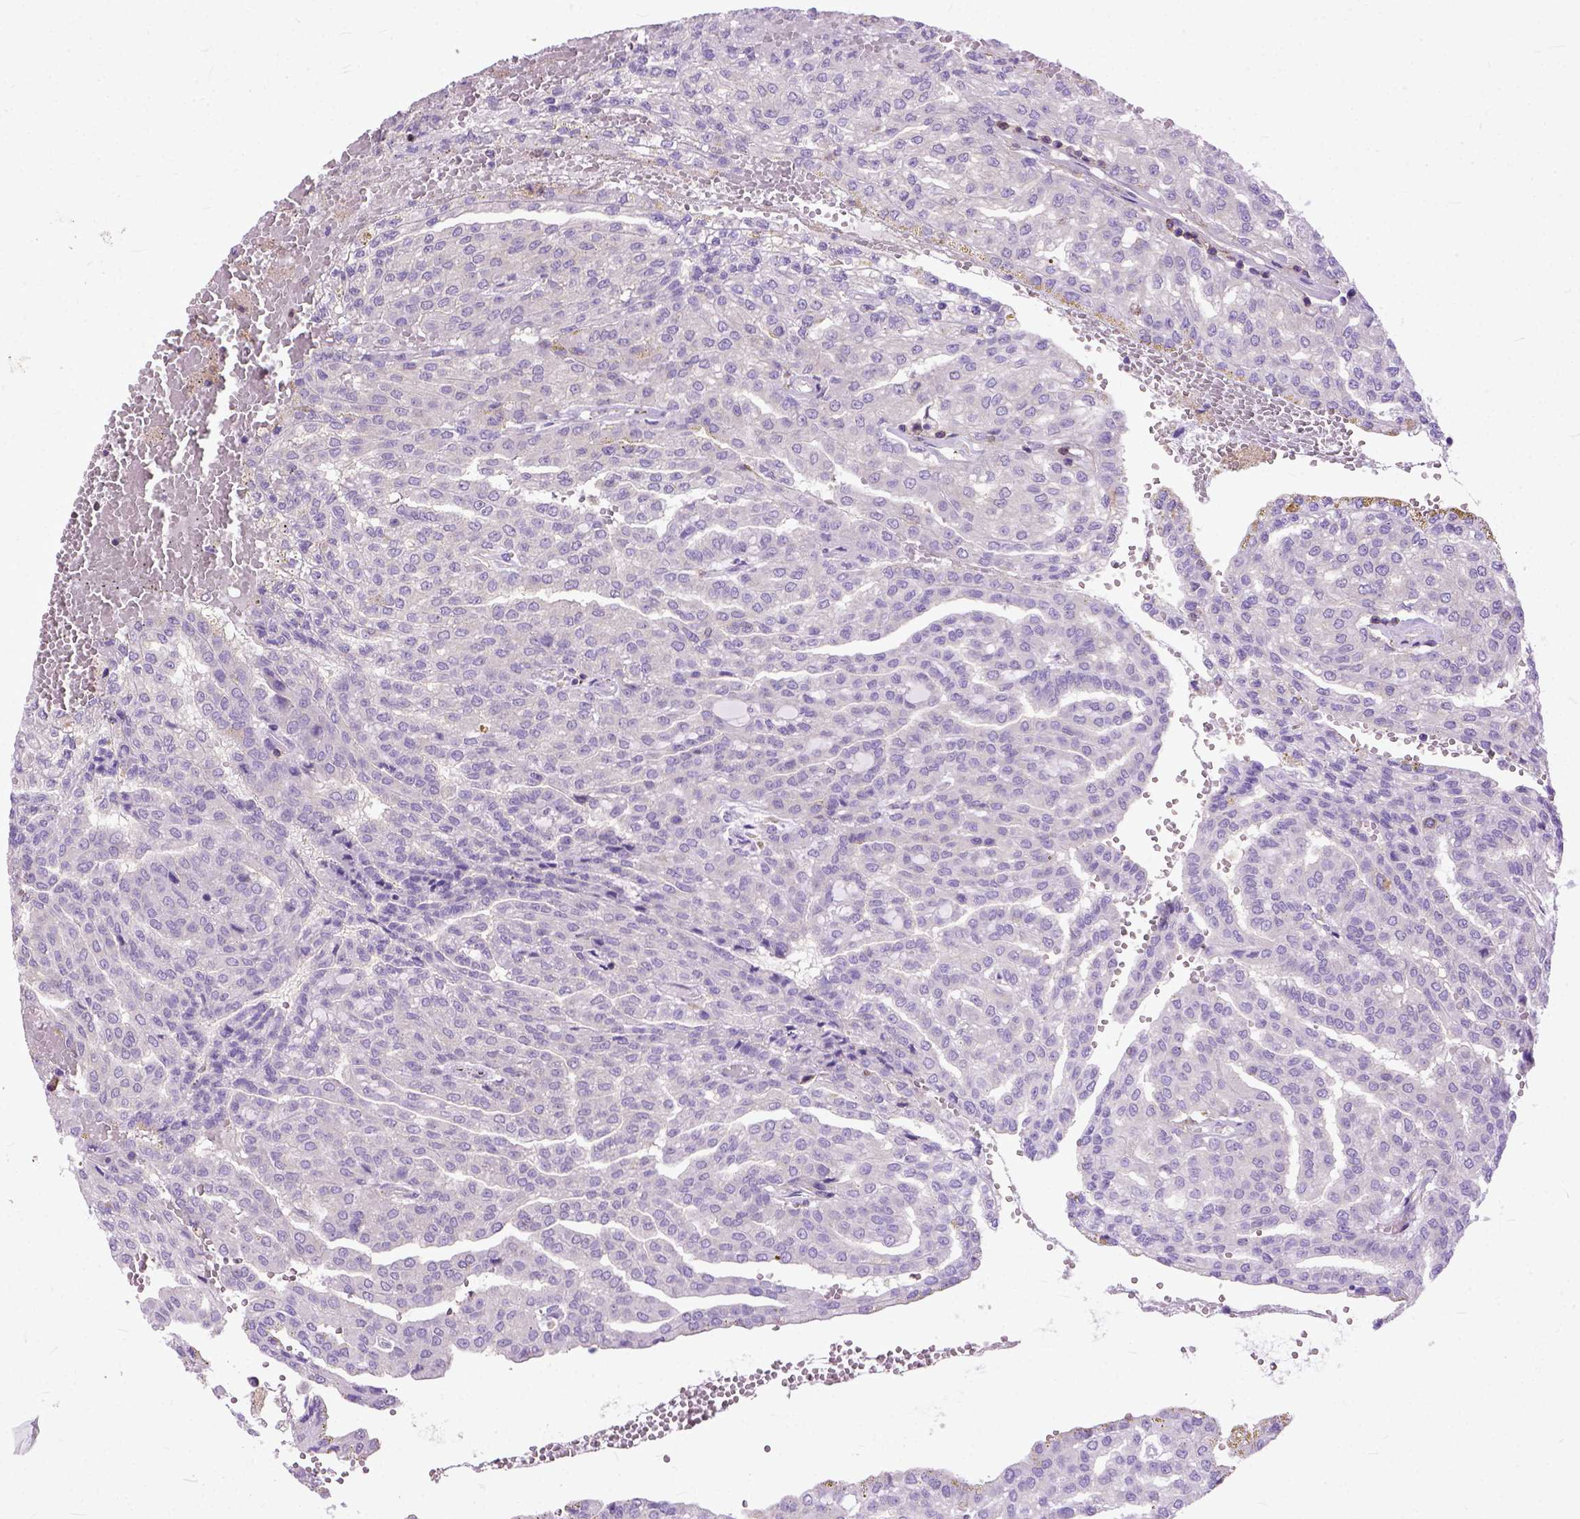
{"staining": {"intensity": "negative", "quantity": "none", "location": "none"}, "tissue": "renal cancer", "cell_type": "Tumor cells", "image_type": "cancer", "snomed": [{"axis": "morphology", "description": "Adenocarcinoma, NOS"}, {"axis": "topography", "description": "Kidney"}], "caption": "Tumor cells are negative for brown protein staining in renal adenocarcinoma. (Brightfield microscopy of DAB (3,3'-diaminobenzidine) IHC at high magnification).", "gene": "NAMPT", "patient": {"sex": "male", "age": 63}}